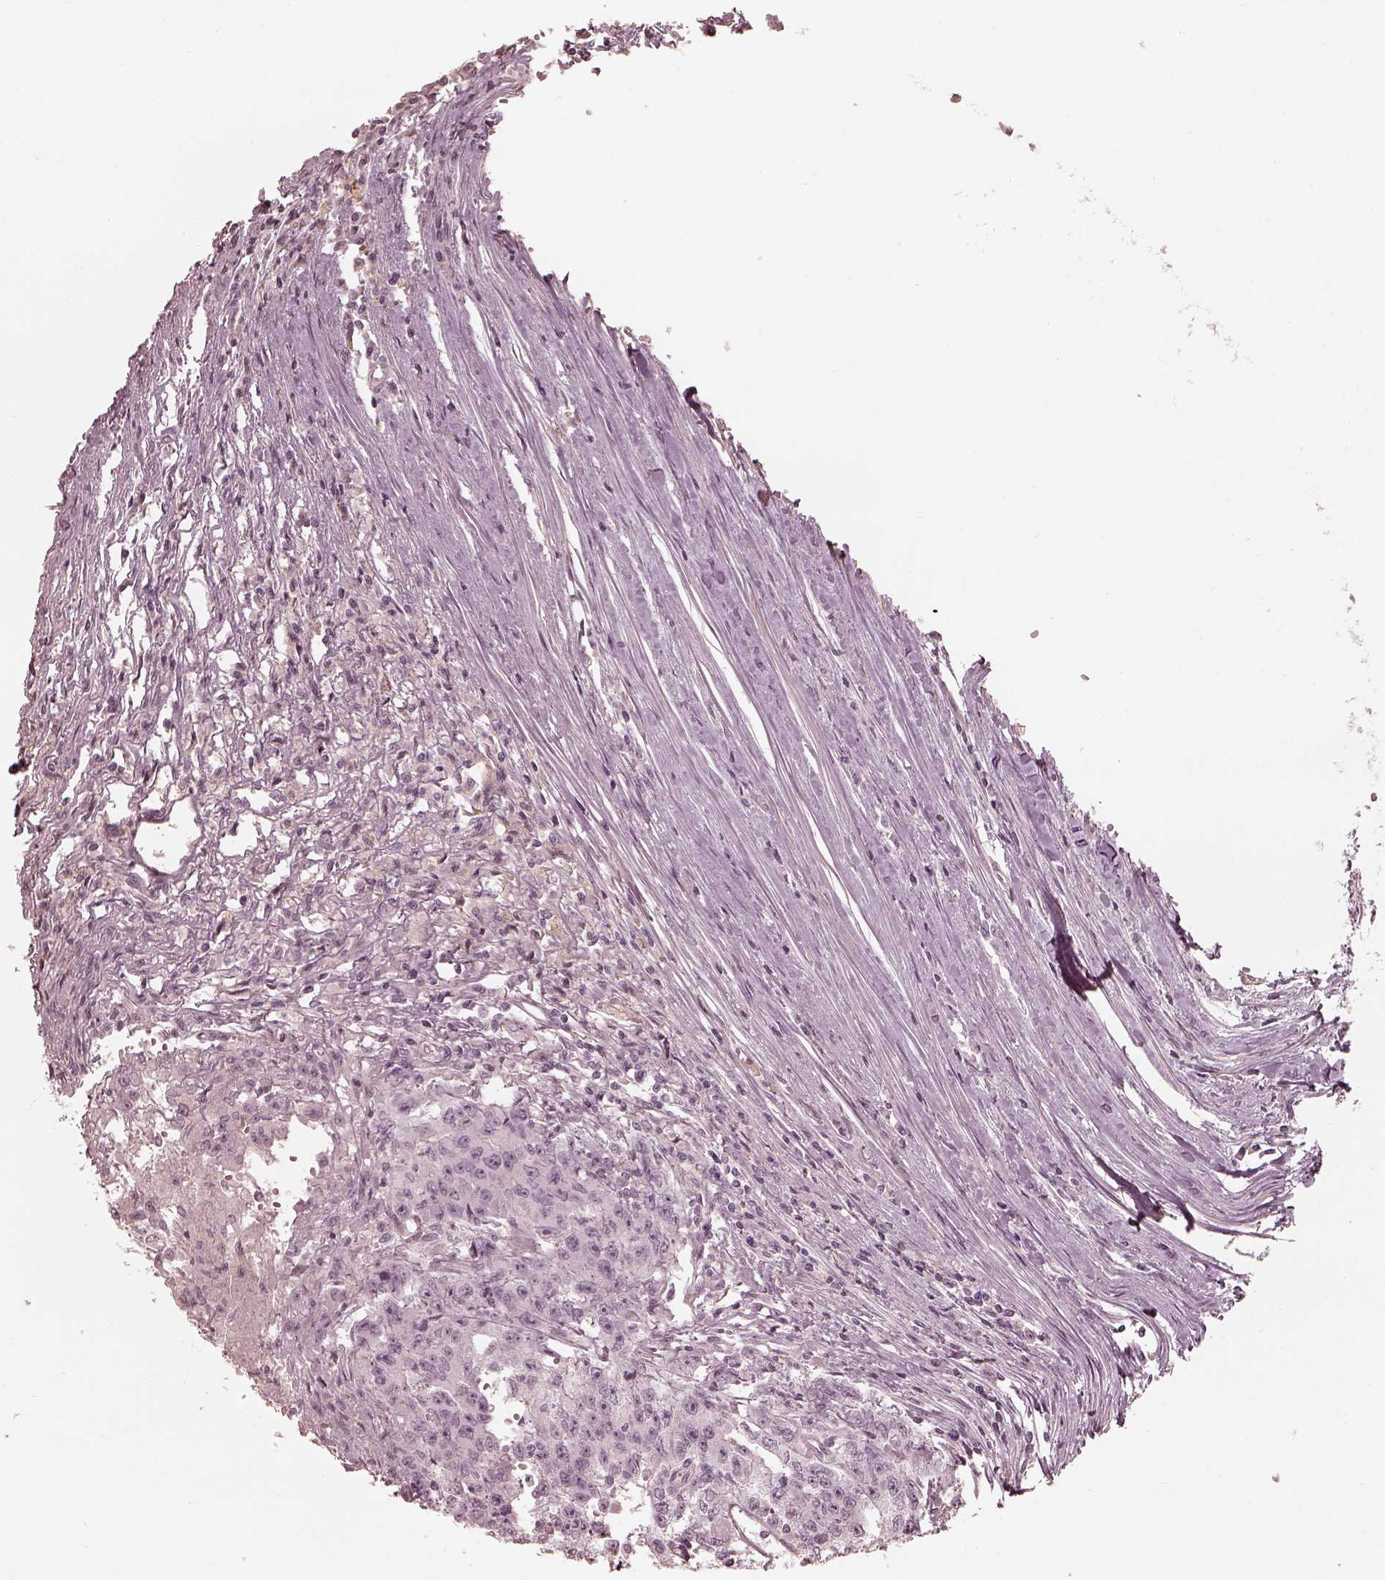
{"staining": {"intensity": "negative", "quantity": "none", "location": "none"}, "tissue": "testis cancer", "cell_type": "Tumor cells", "image_type": "cancer", "snomed": [{"axis": "morphology", "description": "Carcinoma, Embryonal, NOS"}, {"axis": "morphology", "description": "Teratoma, malignant, NOS"}, {"axis": "topography", "description": "Testis"}], "caption": "Tumor cells show no significant protein staining in testis cancer.", "gene": "ADRB3", "patient": {"sex": "male", "age": 24}}